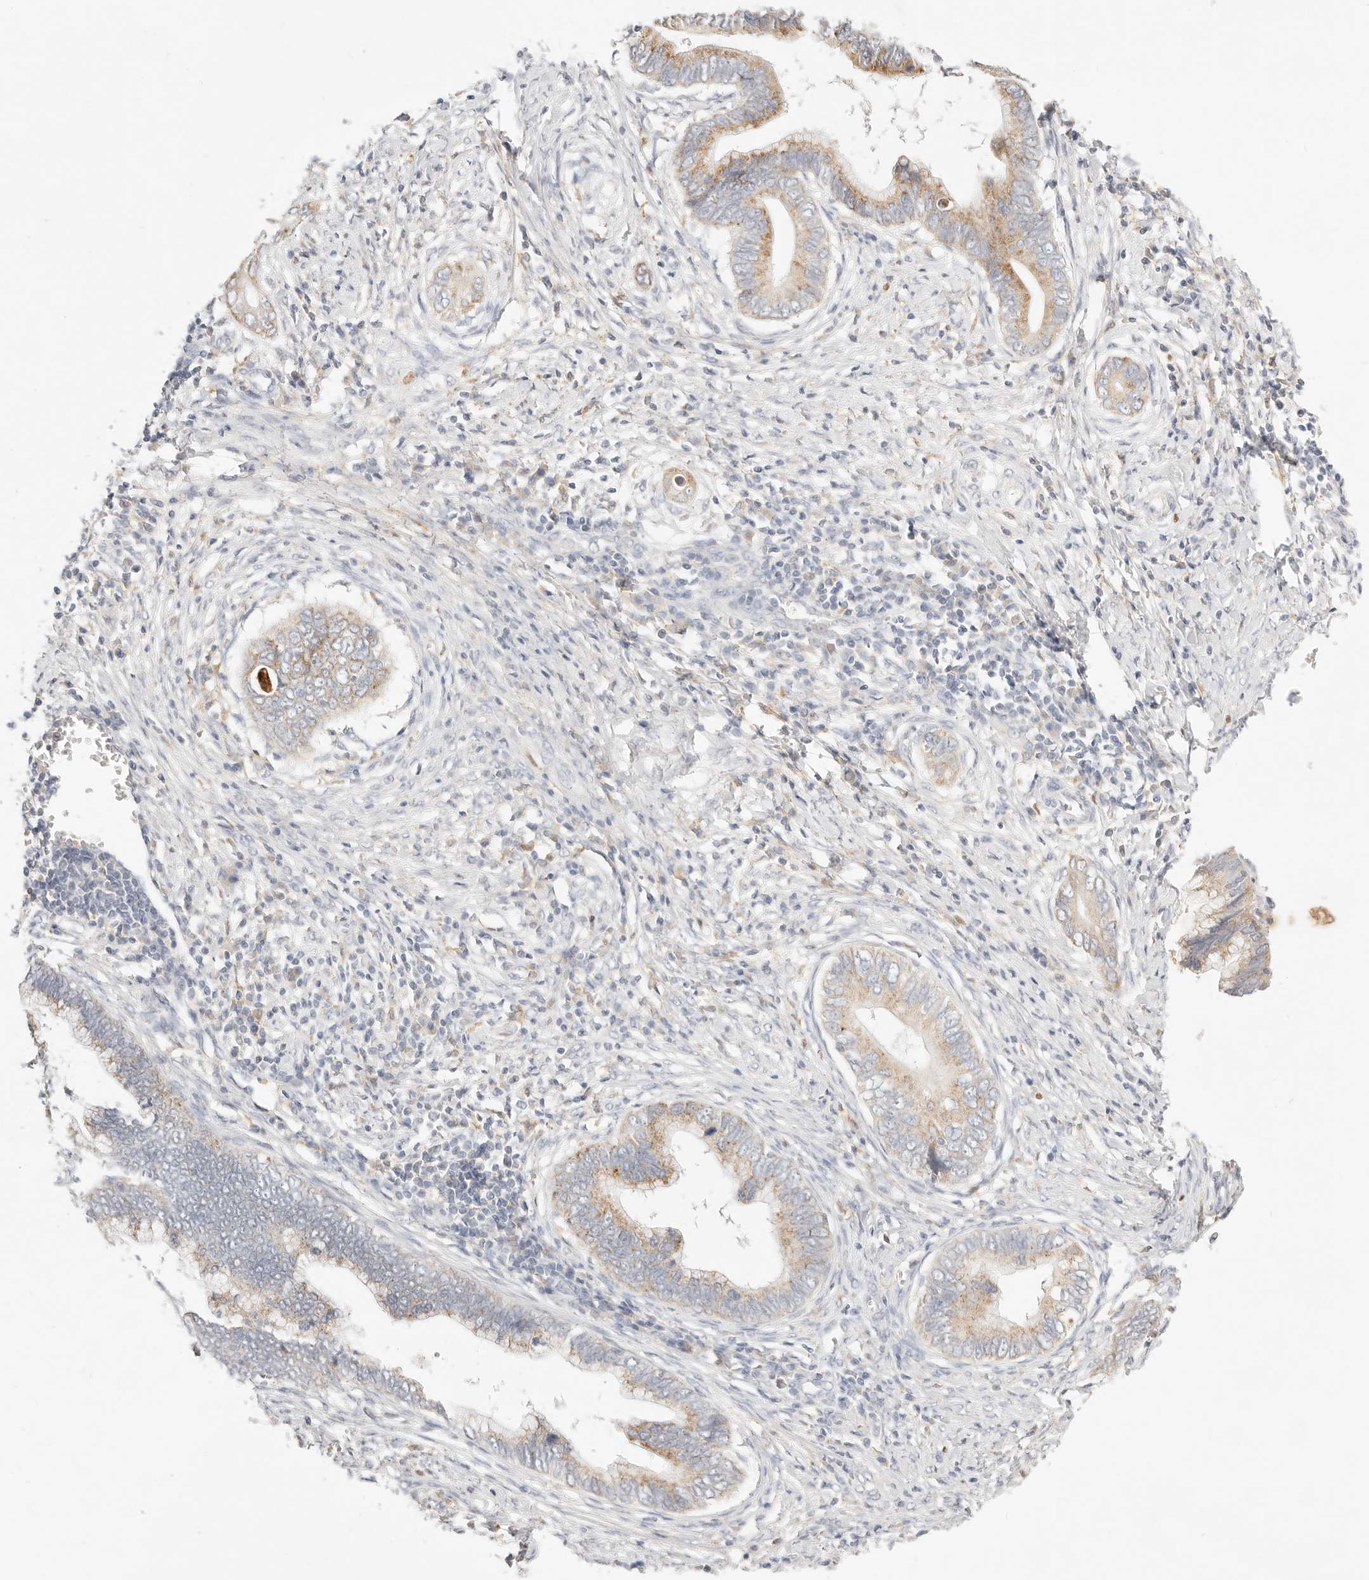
{"staining": {"intensity": "moderate", "quantity": "25%-75%", "location": "cytoplasmic/membranous"}, "tissue": "cervical cancer", "cell_type": "Tumor cells", "image_type": "cancer", "snomed": [{"axis": "morphology", "description": "Adenocarcinoma, NOS"}, {"axis": "topography", "description": "Cervix"}], "caption": "Cervical cancer (adenocarcinoma) stained for a protein demonstrates moderate cytoplasmic/membranous positivity in tumor cells. The protein is shown in brown color, while the nuclei are stained blue.", "gene": "ACOX1", "patient": {"sex": "female", "age": 44}}